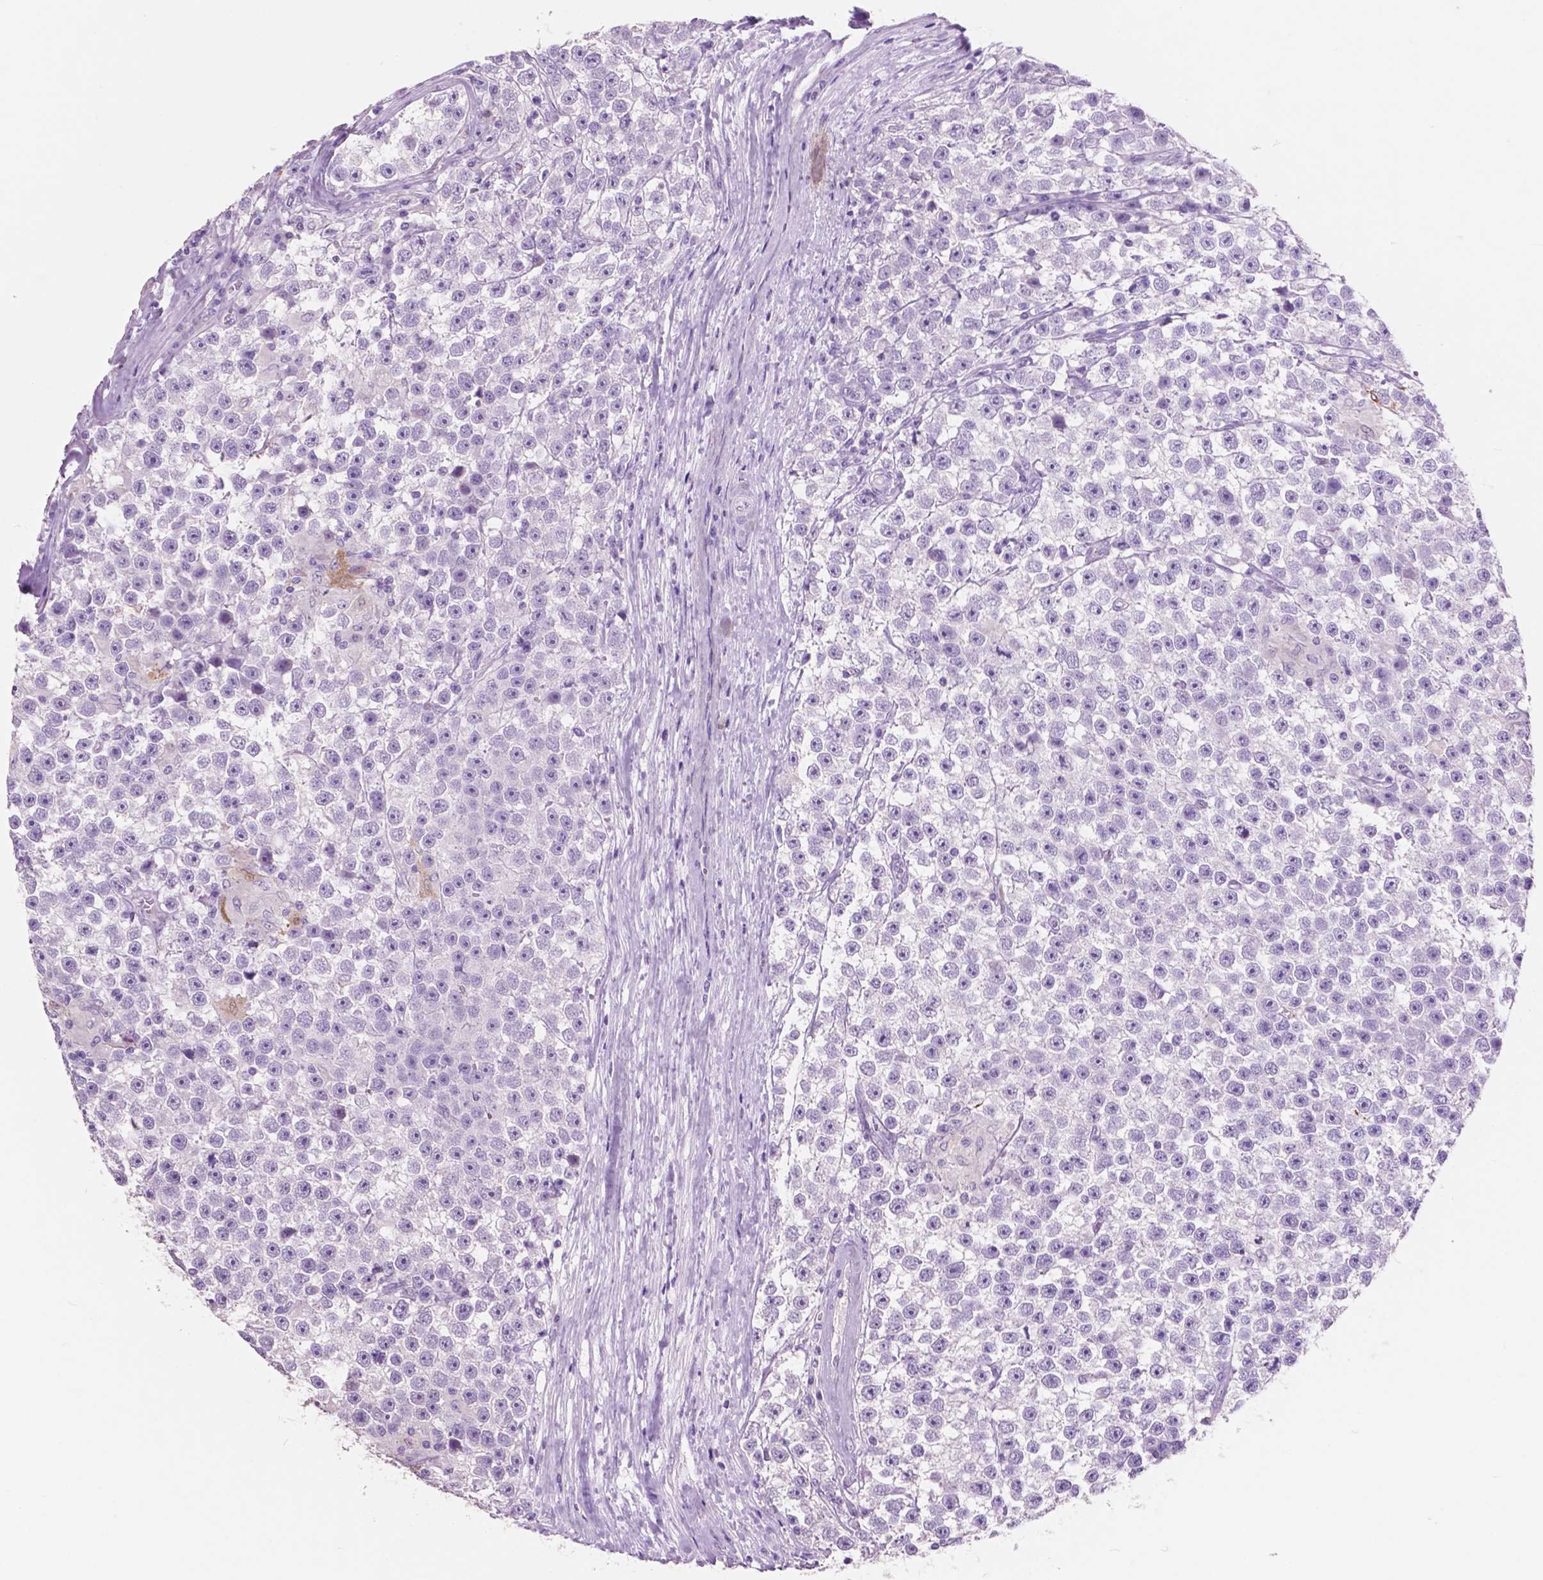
{"staining": {"intensity": "negative", "quantity": "none", "location": "none"}, "tissue": "testis cancer", "cell_type": "Tumor cells", "image_type": "cancer", "snomed": [{"axis": "morphology", "description": "Seminoma, NOS"}, {"axis": "topography", "description": "Testis"}], "caption": "The histopathology image demonstrates no staining of tumor cells in testis cancer (seminoma). (Immunohistochemistry (ihc), brightfield microscopy, high magnification).", "gene": "IDO1", "patient": {"sex": "male", "age": 31}}